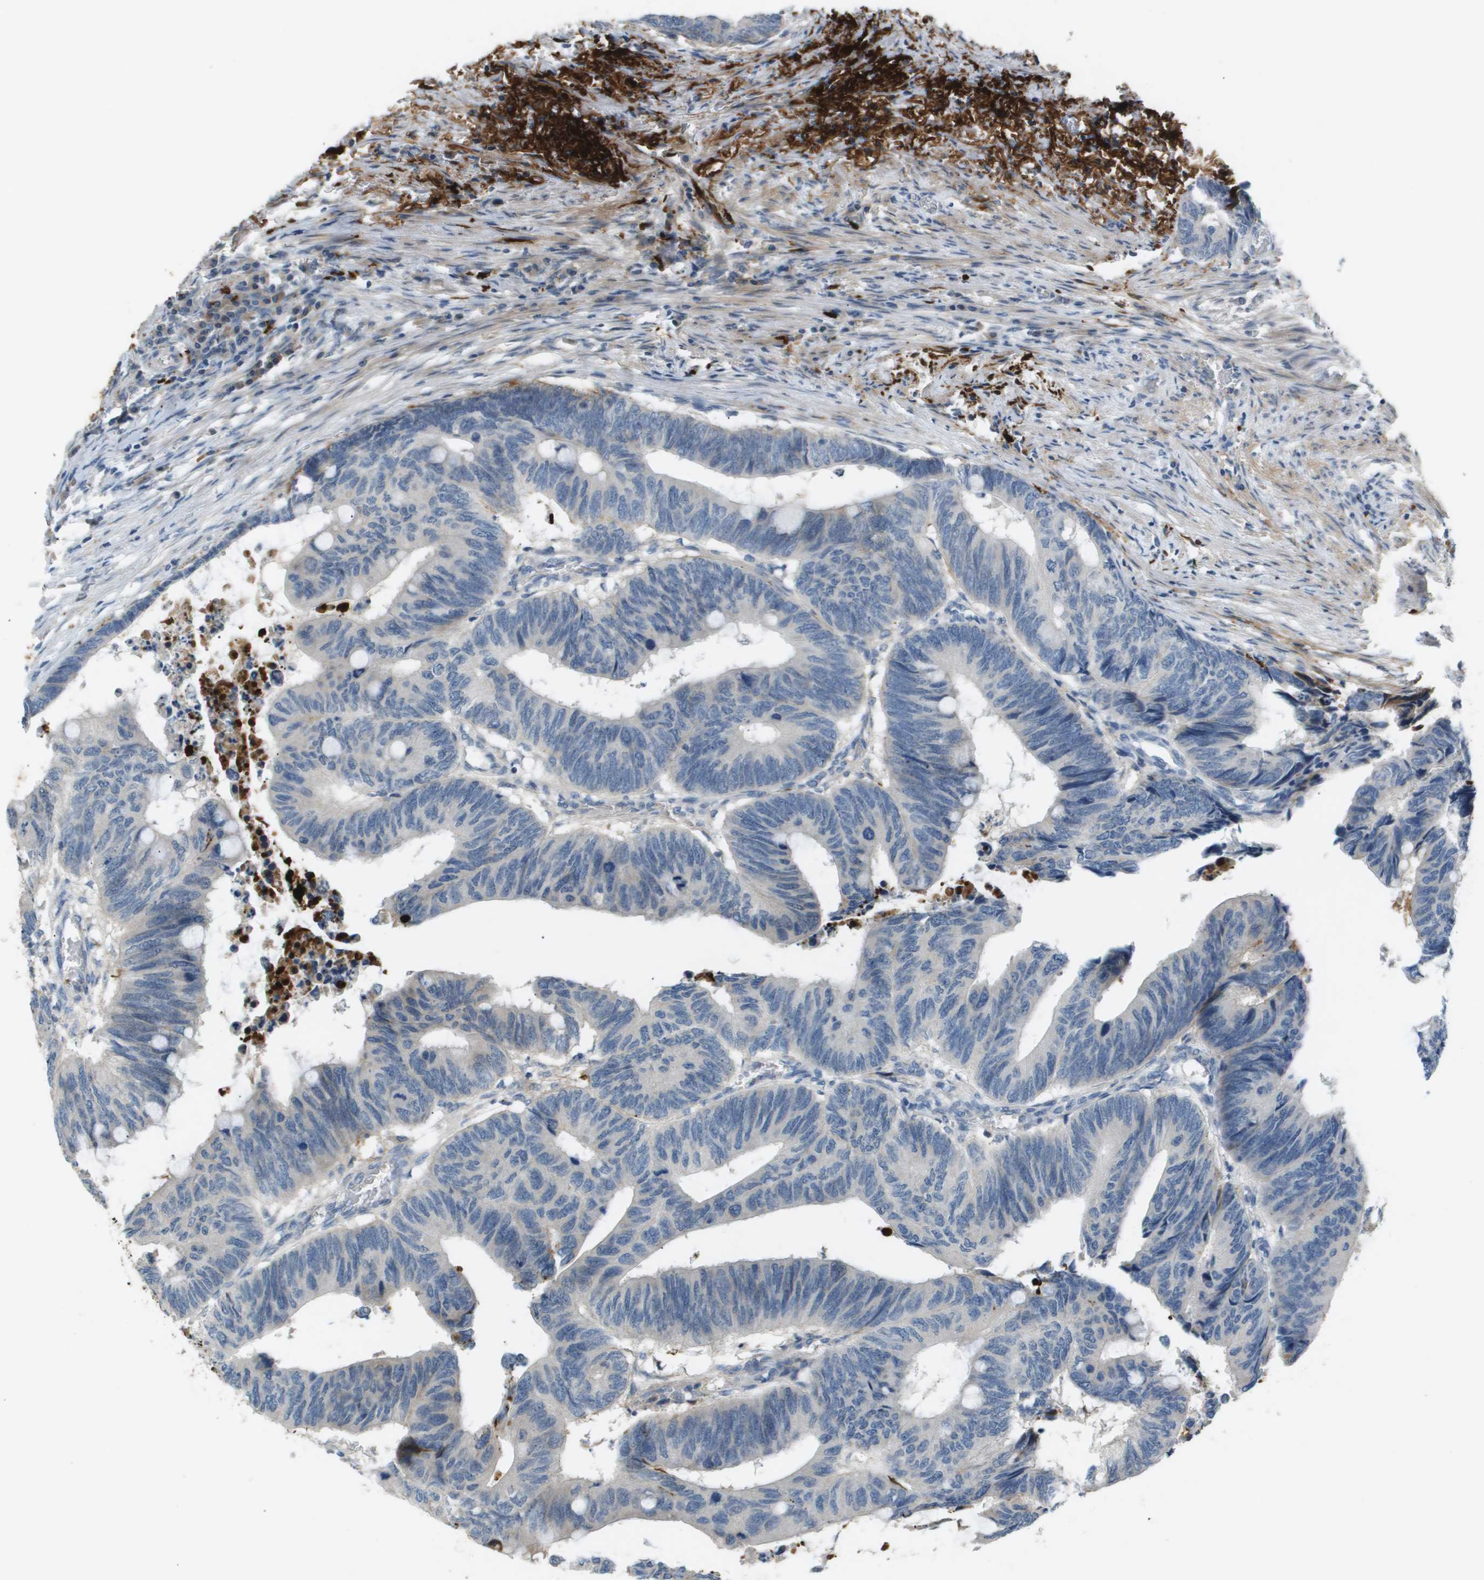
{"staining": {"intensity": "negative", "quantity": "none", "location": "none"}, "tissue": "colorectal cancer", "cell_type": "Tumor cells", "image_type": "cancer", "snomed": [{"axis": "morphology", "description": "Normal tissue, NOS"}, {"axis": "morphology", "description": "Adenocarcinoma, NOS"}, {"axis": "topography", "description": "Rectum"}, {"axis": "topography", "description": "Peripheral nerve tissue"}], "caption": "Protein analysis of adenocarcinoma (colorectal) shows no significant positivity in tumor cells.", "gene": "VTN", "patient": {"sex": "male", "age": 92}}